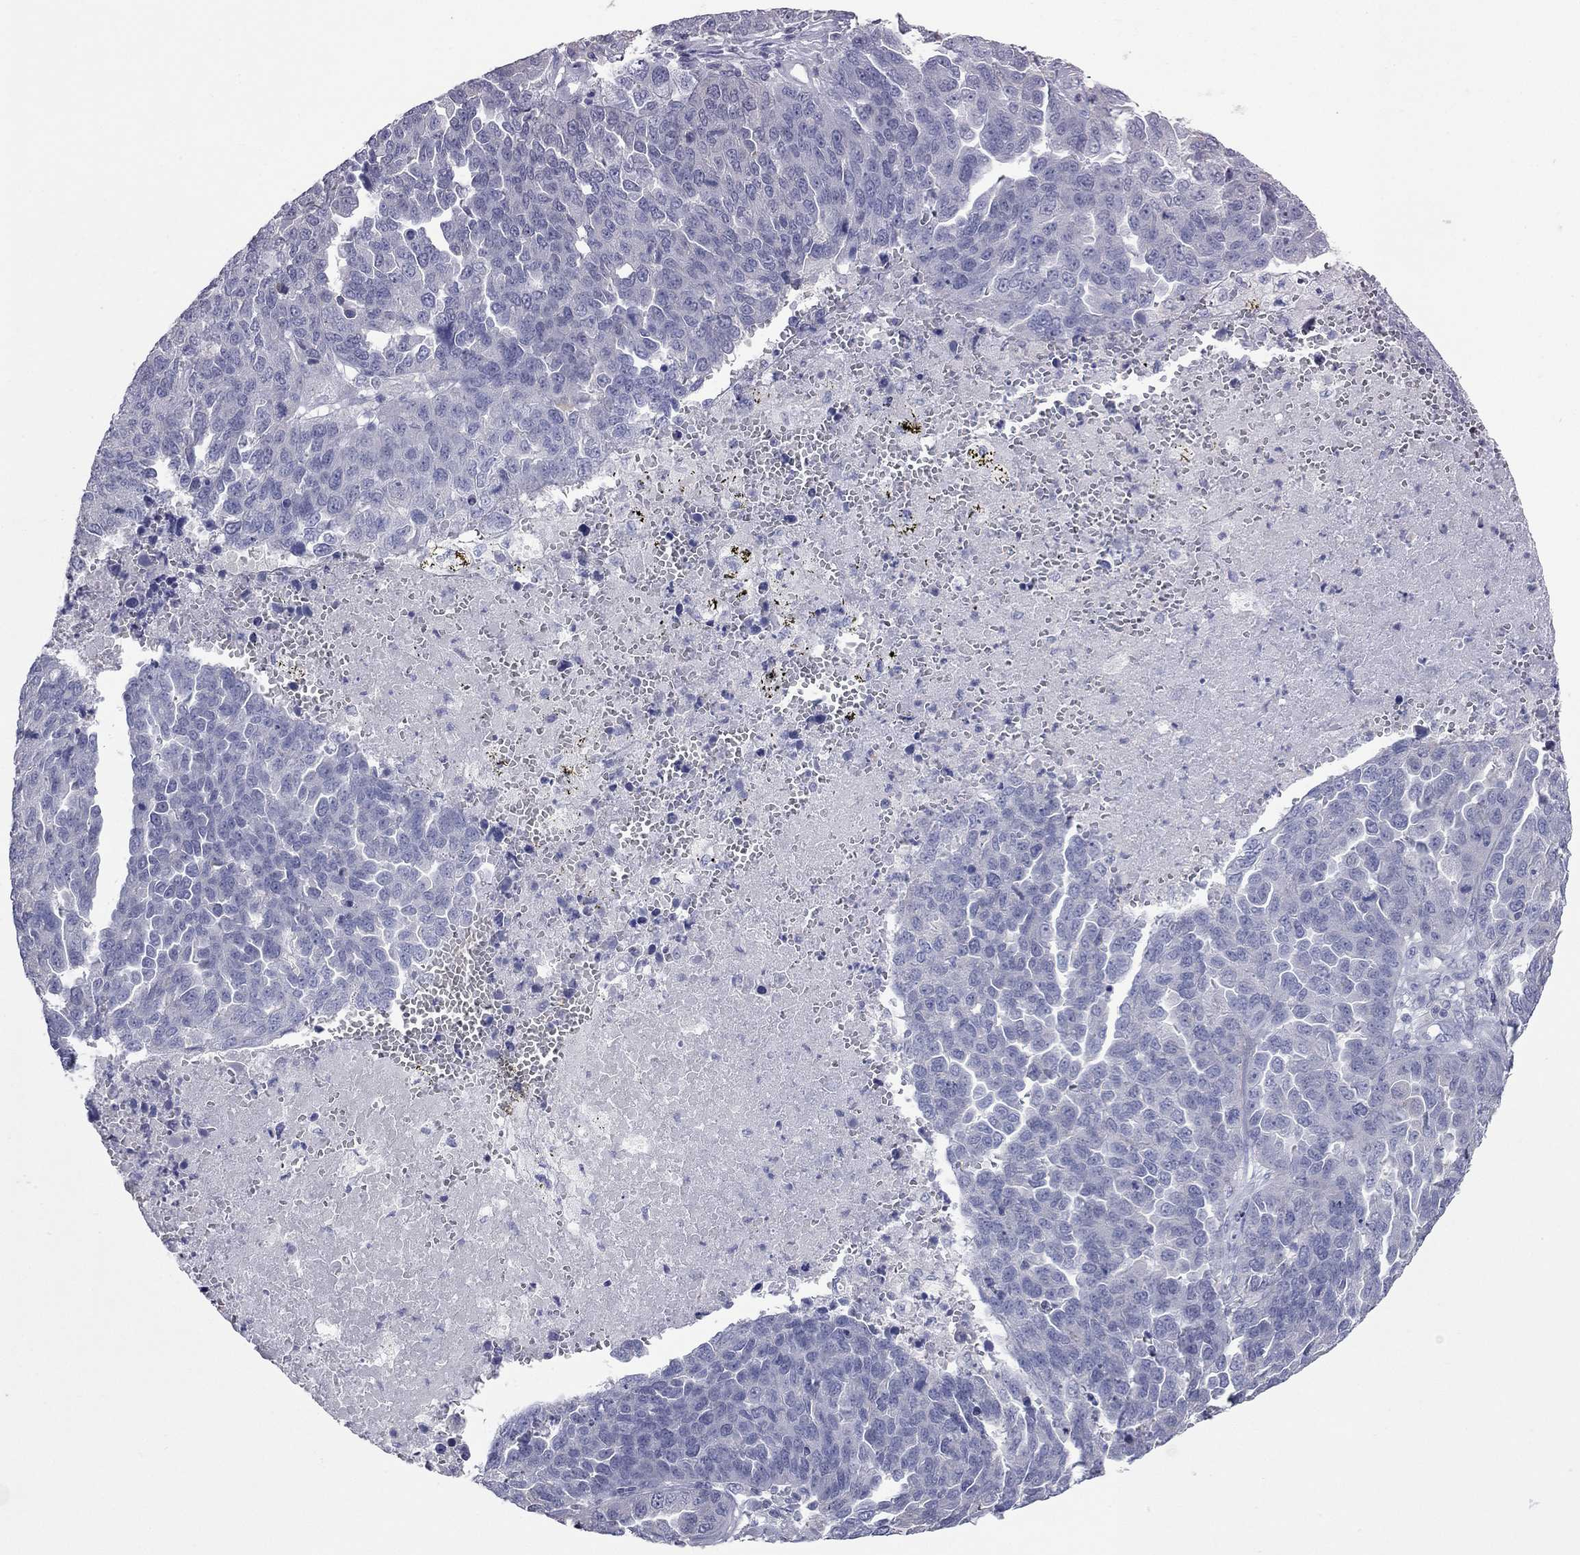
{"staining": {"intensity": "negative", "quantity": "none", "location": "none"}, "tissue": "ovarian cancer", "cell_type": "Tumor cells", "image_type": "cancer", "snomed": [{"axis": "morphology", "description": "Cystadenocarcinoma, serous, NOS"}, {"axis": "topography", "description": "Ovary"}], "caption": "DAB (3,3'-diaminobenzidine) immunohistochemical staining of ovarian cancer (serous cystadenocarcinoma) exhibits no significant staining in tumor cells.", "gene": "ACTL7B", "patient": {"sex": "female", "age": 87}}